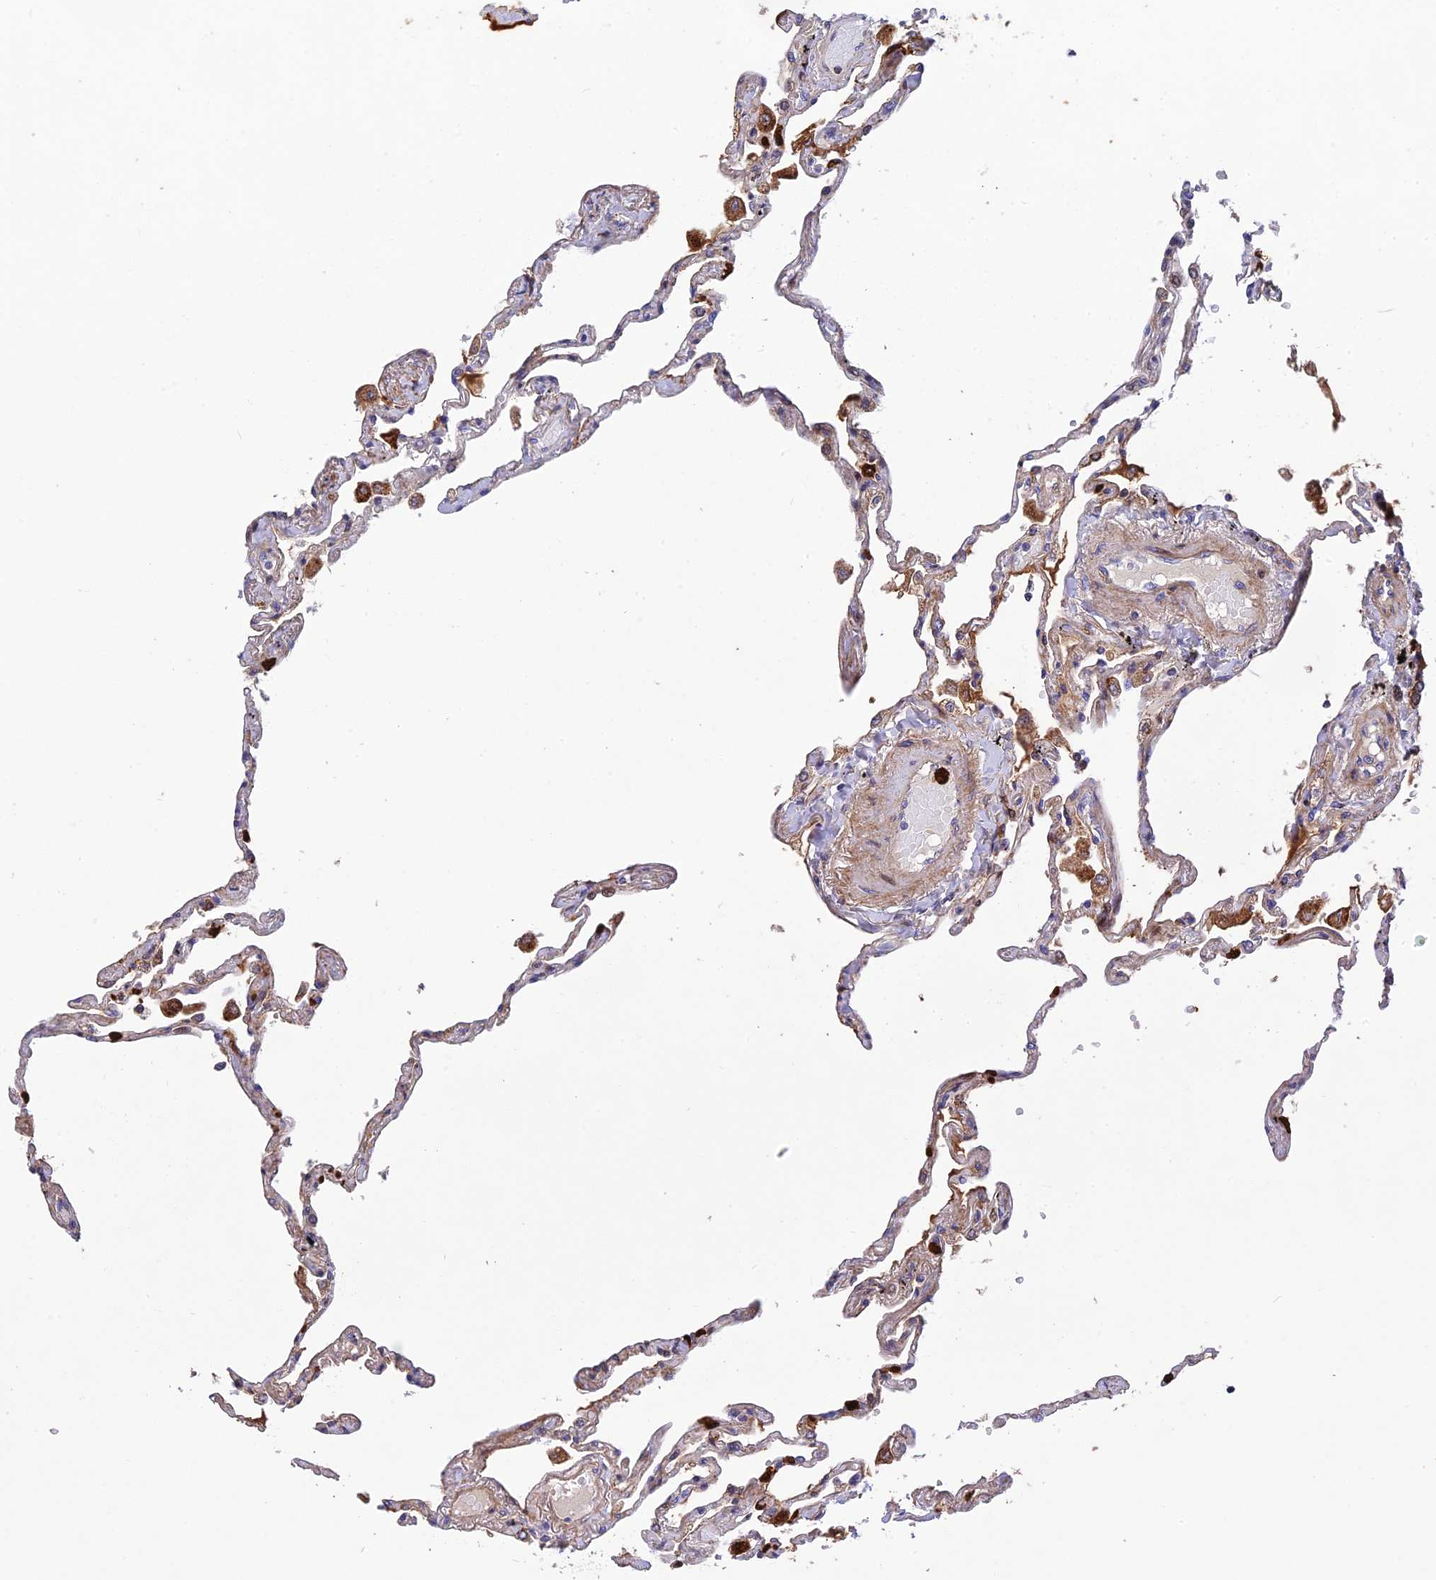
{"staining": {"intensity": "strong", "quantity": "<25%", "location": "cytoplasmic/membranous"}, "tissue": "lung", "cell_type": "Alveolar cells", "image_type": "normal", "snomed": [{"axis": "morphology", "description": "Normal tissue, NOS"}, {"axis": "topography", "description": "Lung"}], "caption": "Approximately <25% of alveolar cells in benign human lung demonstrate strong cytoplasmic/membranous protein staining as visualized by brown immunohistochemical staining.", "gene": "CPSF4L", "patient": {"sex": "female", "age": 67}}